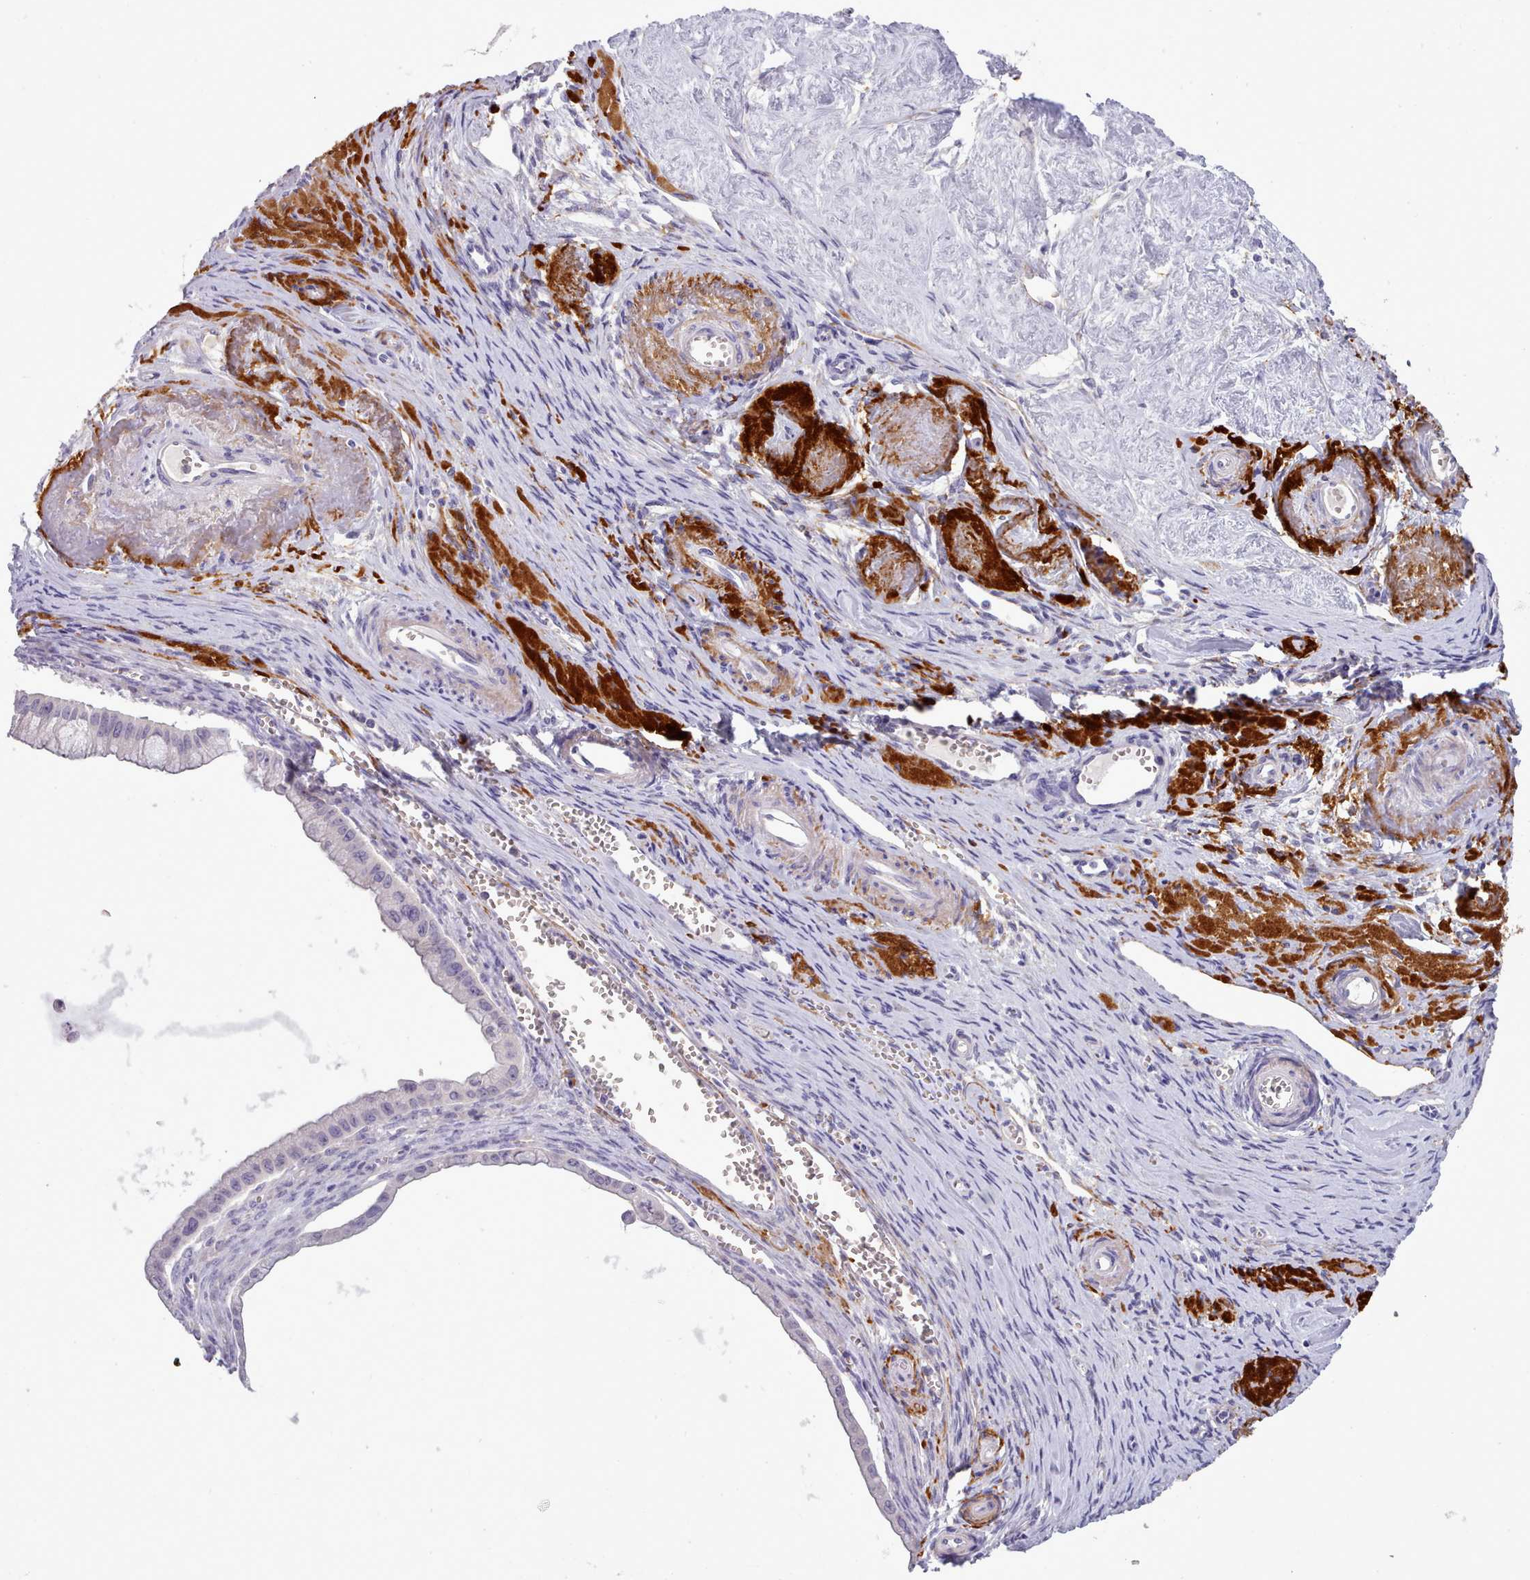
{"staining": {"intensity": "negative", "quantity": "none", "location": "none"}, "tissue": "ovarian cancer", "cell_type": "Tumor cells", "image_type": "cancer", "snomed": [{"axis": "morphology", "description": "Cystadenocarcinoma, mucinous, NOS"}, {"axis": "topography", "description": "Ovary"}], "caption": "The photomicrograph displays no staining of tumor cells in ovarian cancer.", "gene": "CYP2A13", "patient": {"sex": "female", "age": 59}}